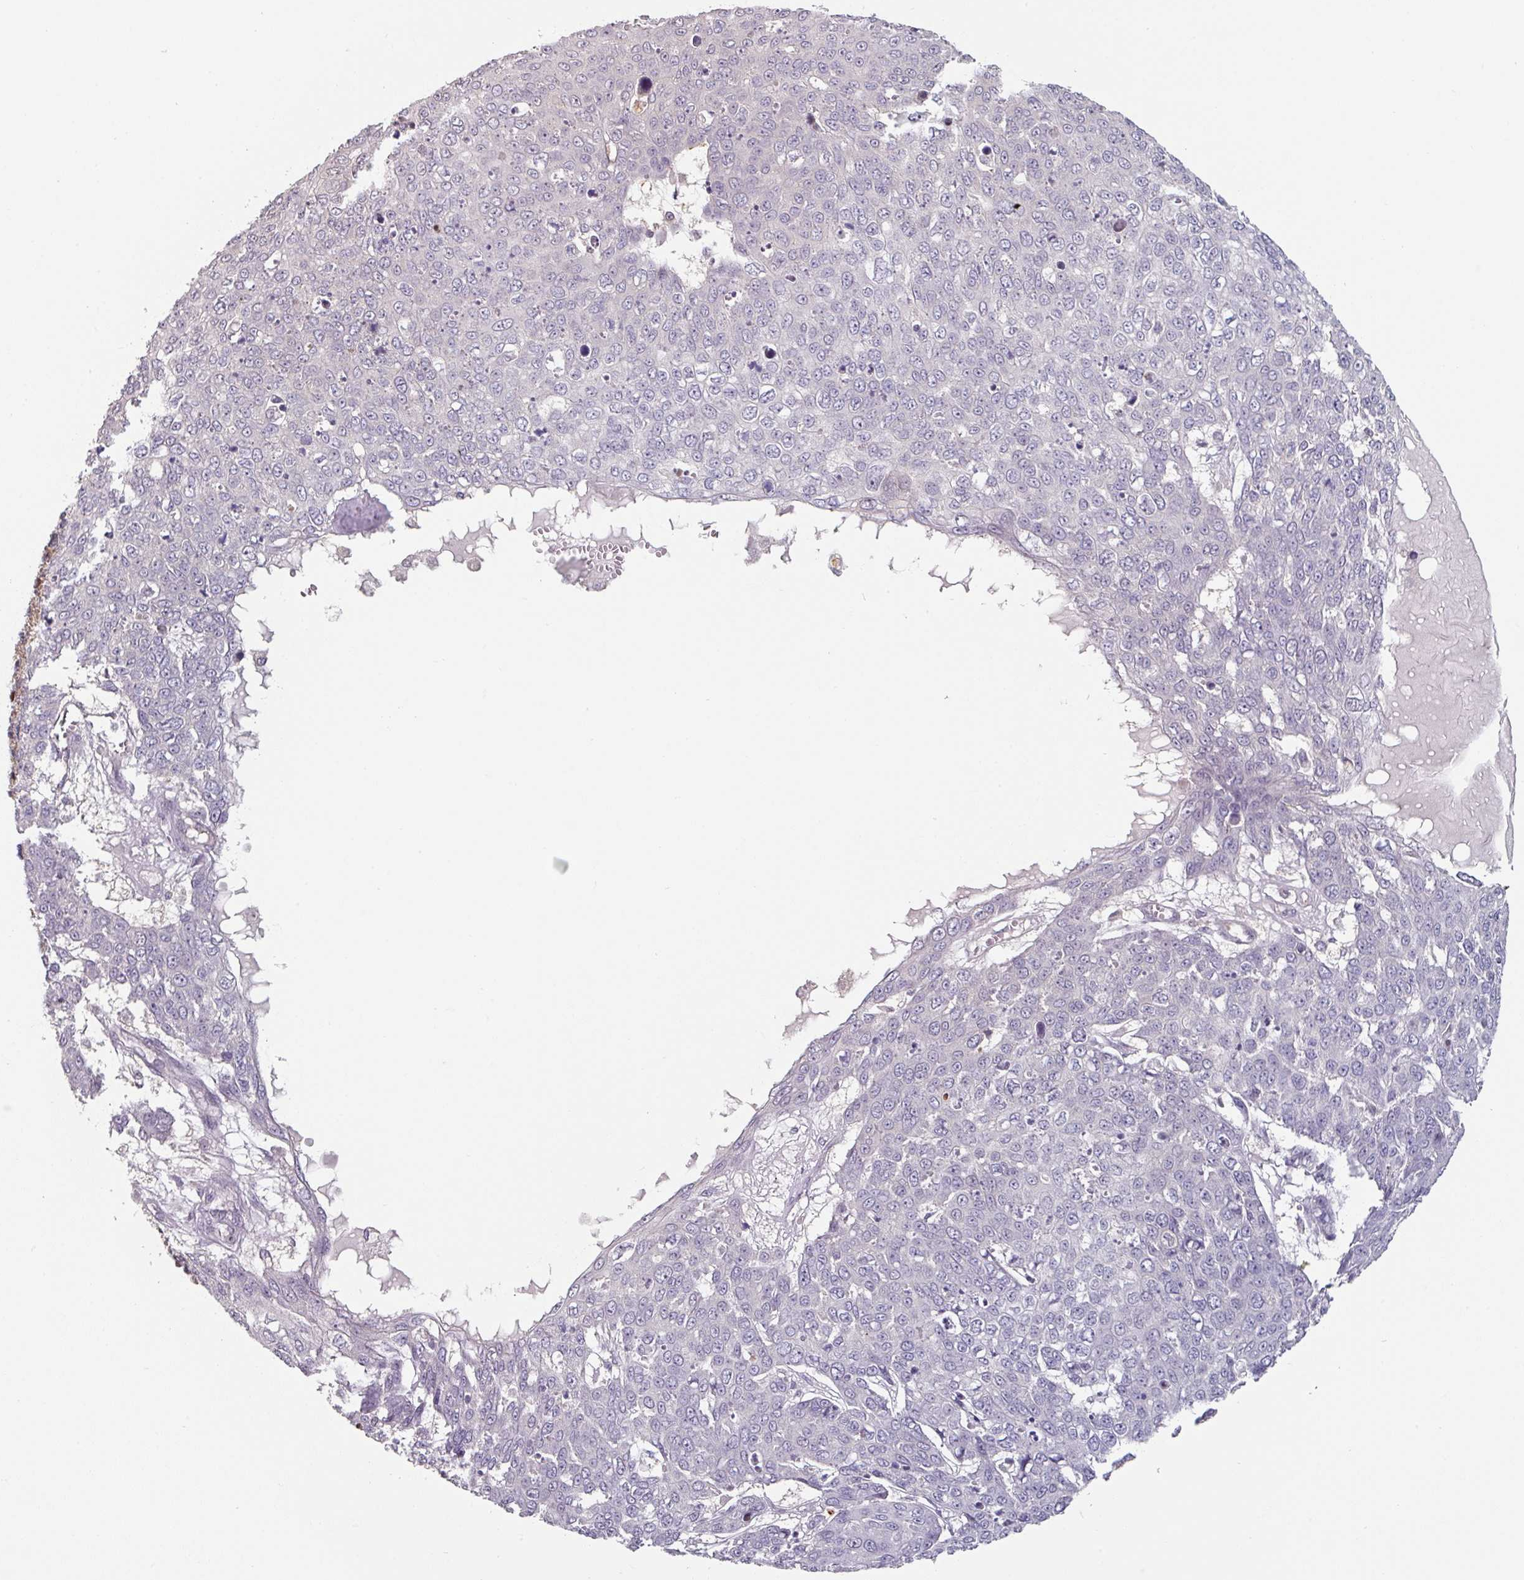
{"staining": {"intensity": "negative", "quantity": "none", "location": "none"}, "tissue": "skin cancer", "cell_type": "Tumor cells", "image_type": "cancer", "snomed": [{"axis": "morphology", "description": "Squamous cell carcinoma, NOS"}, {"axis": "topography", "description": "Skin"}], "caption": "This photomicrograph is of skin cancer (squamous cell carcinoma) stained with immunohistochemistry (IHC) to label a protein in brown with the nuclei are counter-stained blue. There is no expression in tumor cells.", "gene": "ZBTB6", "patient": {"sex": "male", "age": 71}}